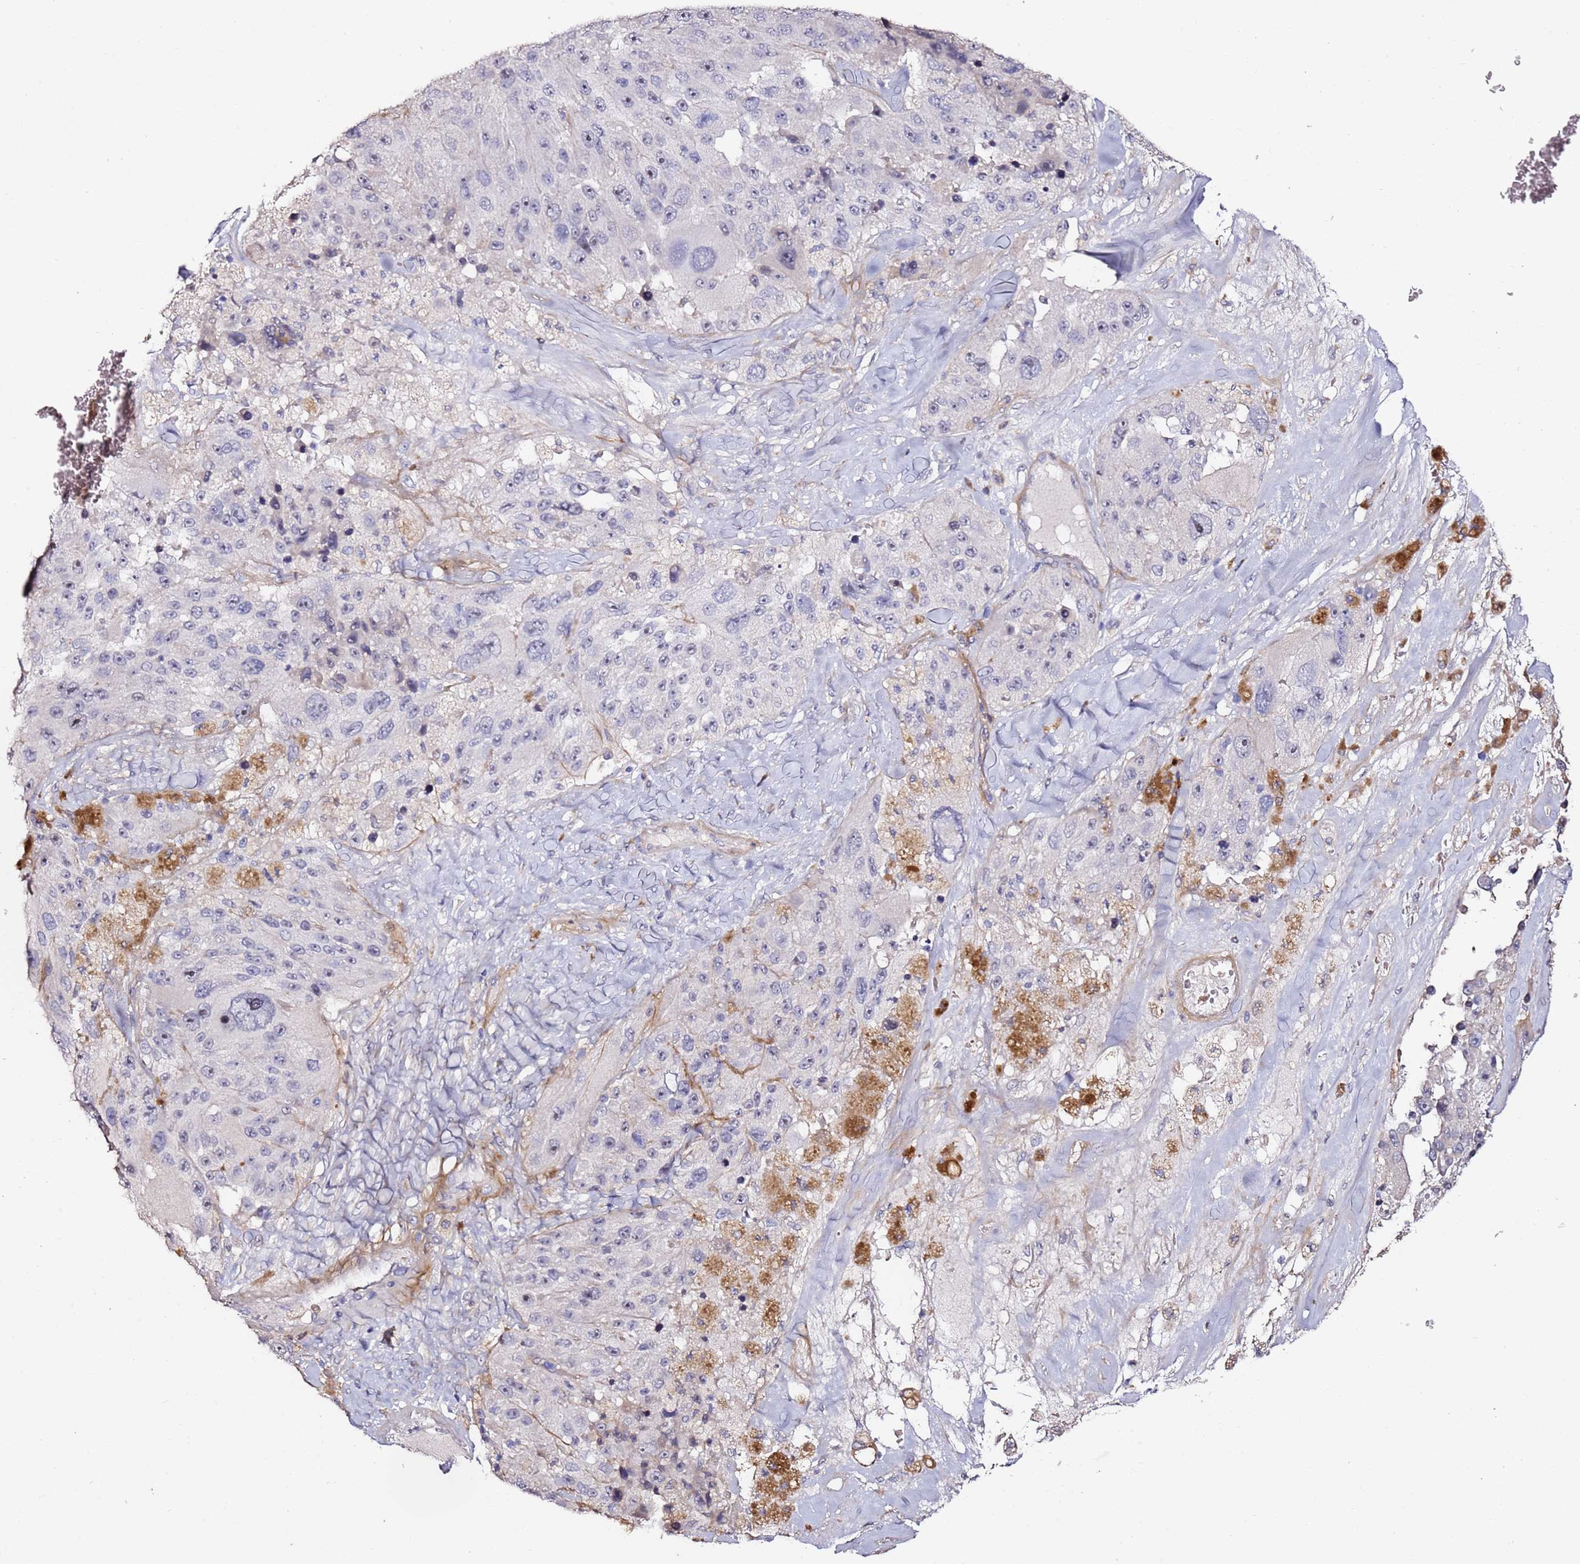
{"staining": {"intensity": "negative", "quantity": "none", "location": "none"}, "tissue": "melanoma", "cell_type": "Tumor cells", "image_type": "cancer", "snomed": [{"axis": "morphology", "description": "Malignant melanoma, Metastatic site"}, {"axis": "topography", "description": "Lymph node"}], "caption": "An IHC histopathology image of malignant melanoma (metastatic site) is shown. There is no staining in tumor cells of malignant melanoma (metastatic site).", "gene": "C3orf80", "patient": {"sex": "male", "age": 62}}